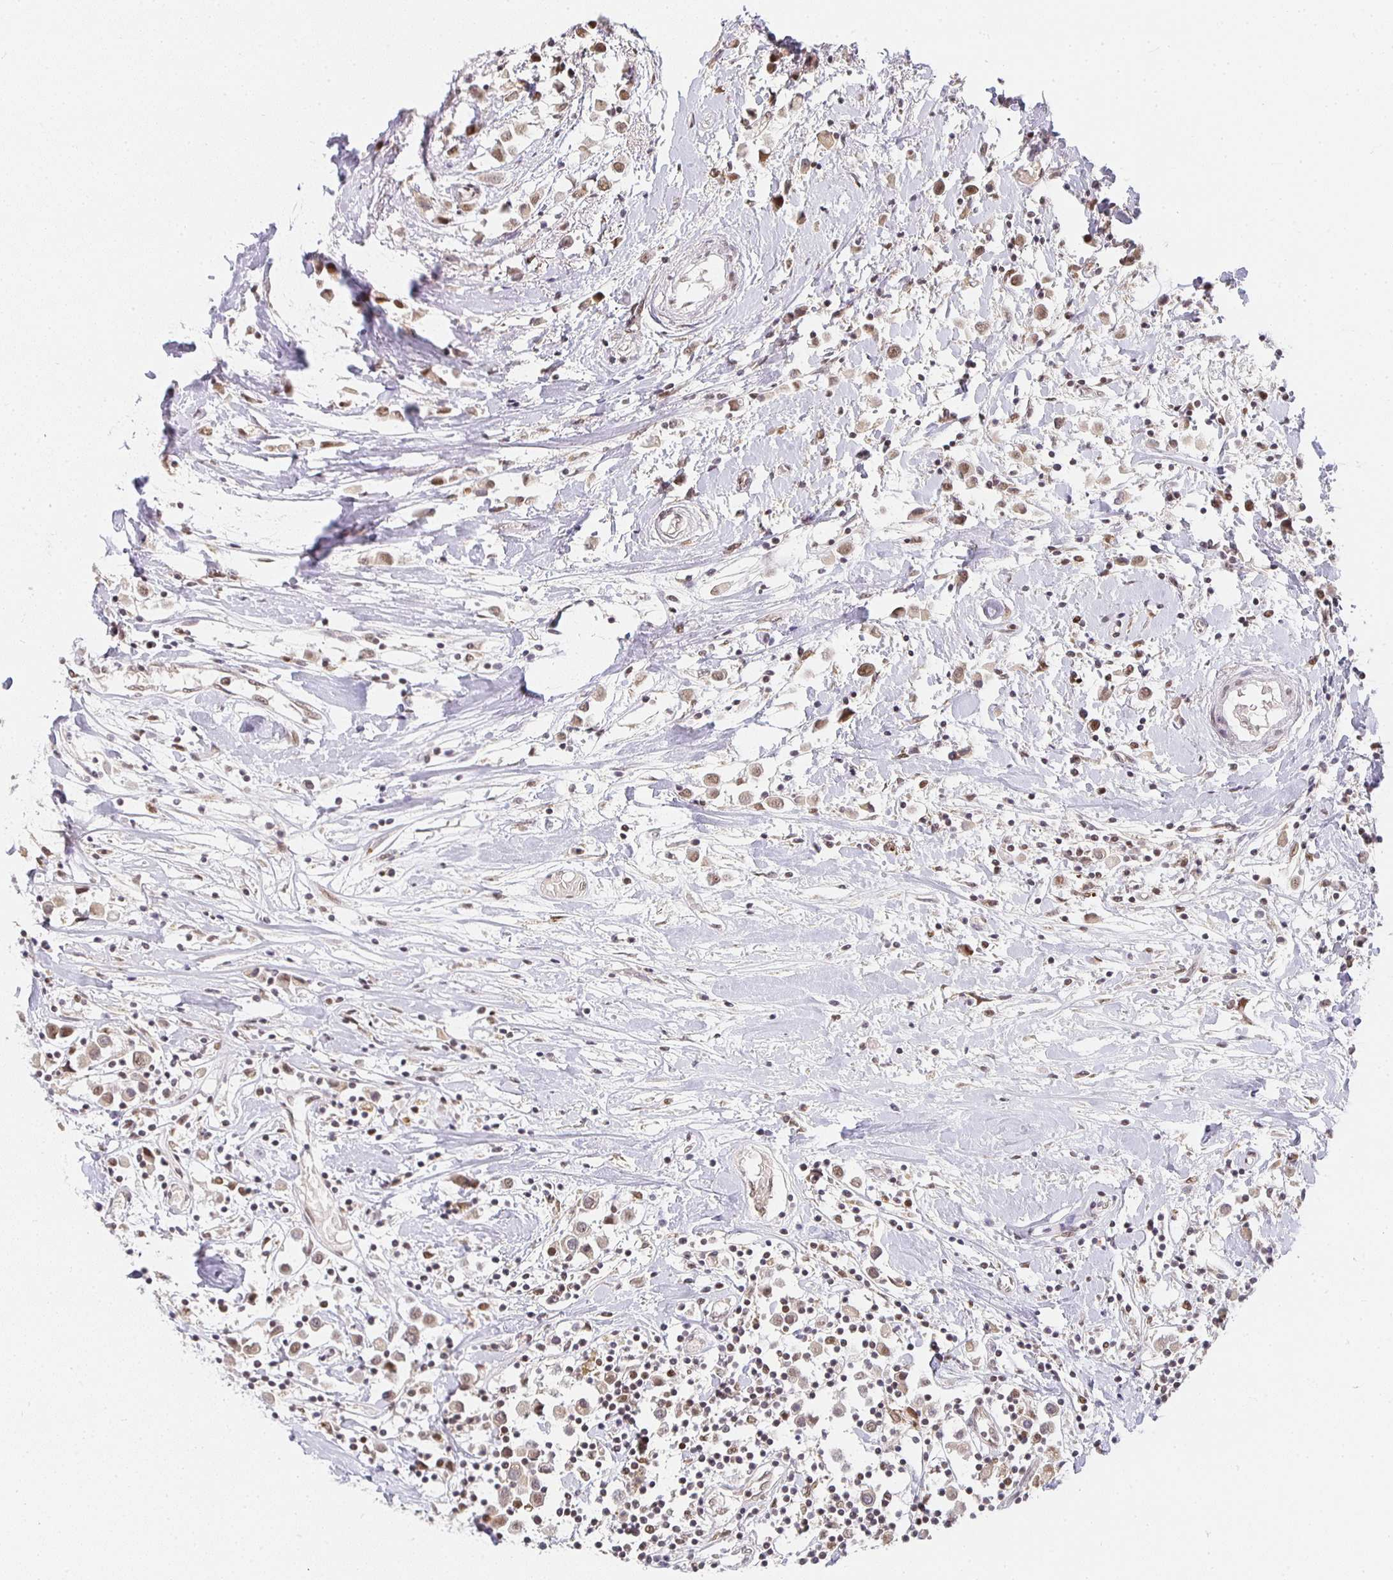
{"staining": {"intensity": "moderate", "quantity": ">75%", "location": "nuclear"}, "tissue": "breast cancer", "cell_type": "Tumor cells", "image_type": "cancer", "snomed": [{"axis": "morphology", "description": "Duct carcinoma"}, {"axis": "topography", "description": "Breast"}], "caption": "IHC histopathology image of neoplastic tissue: breast cancer (invasive ductal carcinoma) stained using immunohistochemistry displays medium levels of moderate protein expression localized specifically in the nuclear of tumor cells, appearing as a nuclear brown color.", "gene": "SMARCA2", "patient": {"sex": "female", "age": 61}}